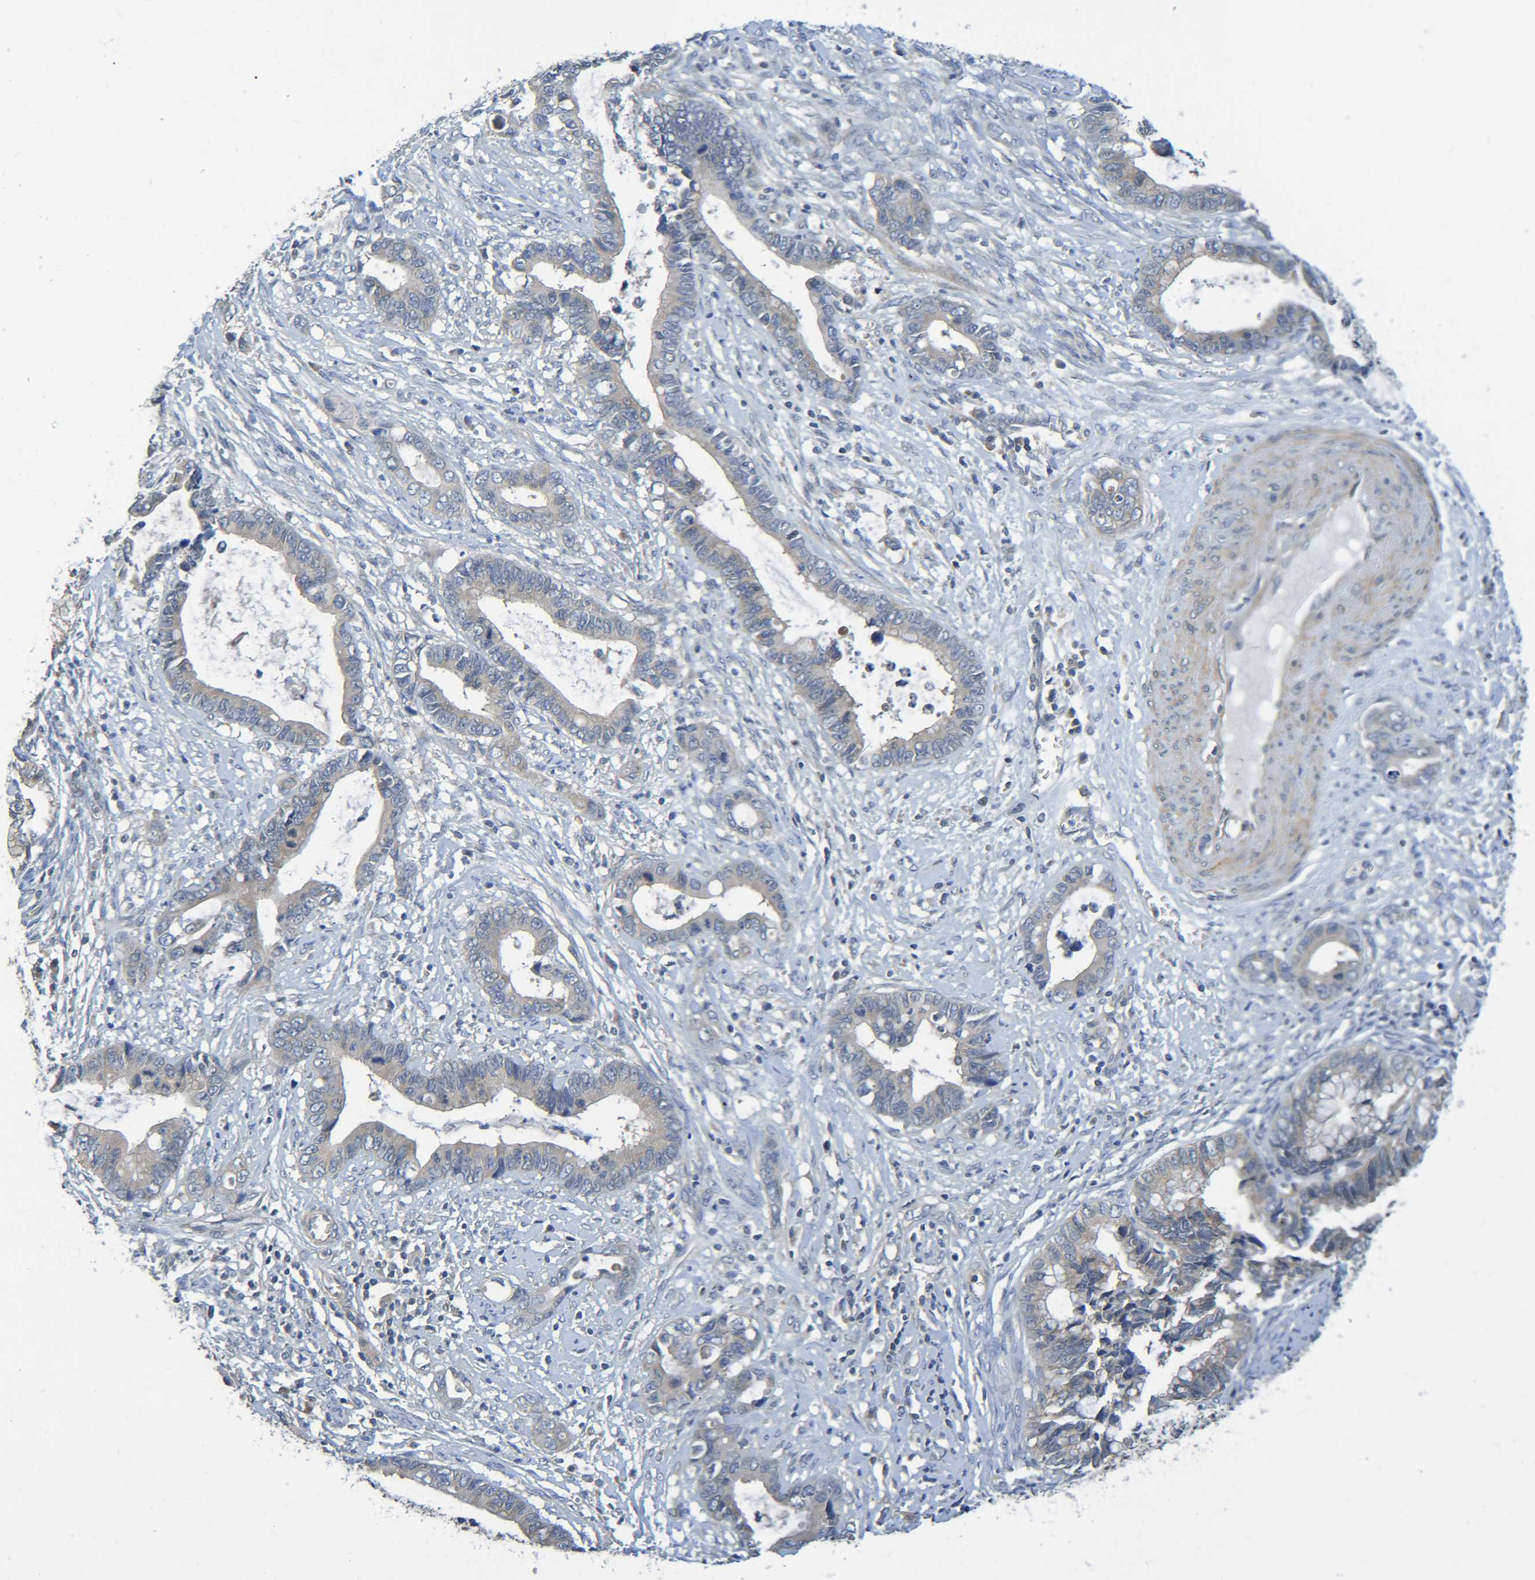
{"staining": {"intensity": "weak", "quantity": "<25%", "location": "cytoplasmic/membranous"}, "tissue": "cervical cancer", "cell_type": "Tumor cells", "image_type": "cancer", "snomed": [{"axis": "morphology", "description": "Adenocarcinoma, NOS"}, {"axis": "topography", "description": "Cervix"}], "caption": "Immunohistochemical staining of cervical cancer displays no significant staining in tumor cells. (DAB immunohistochemistry with hematoxylin counter stain).", "gene": "CYP4F2", "patient": {"sex": "female", "age": 44}}